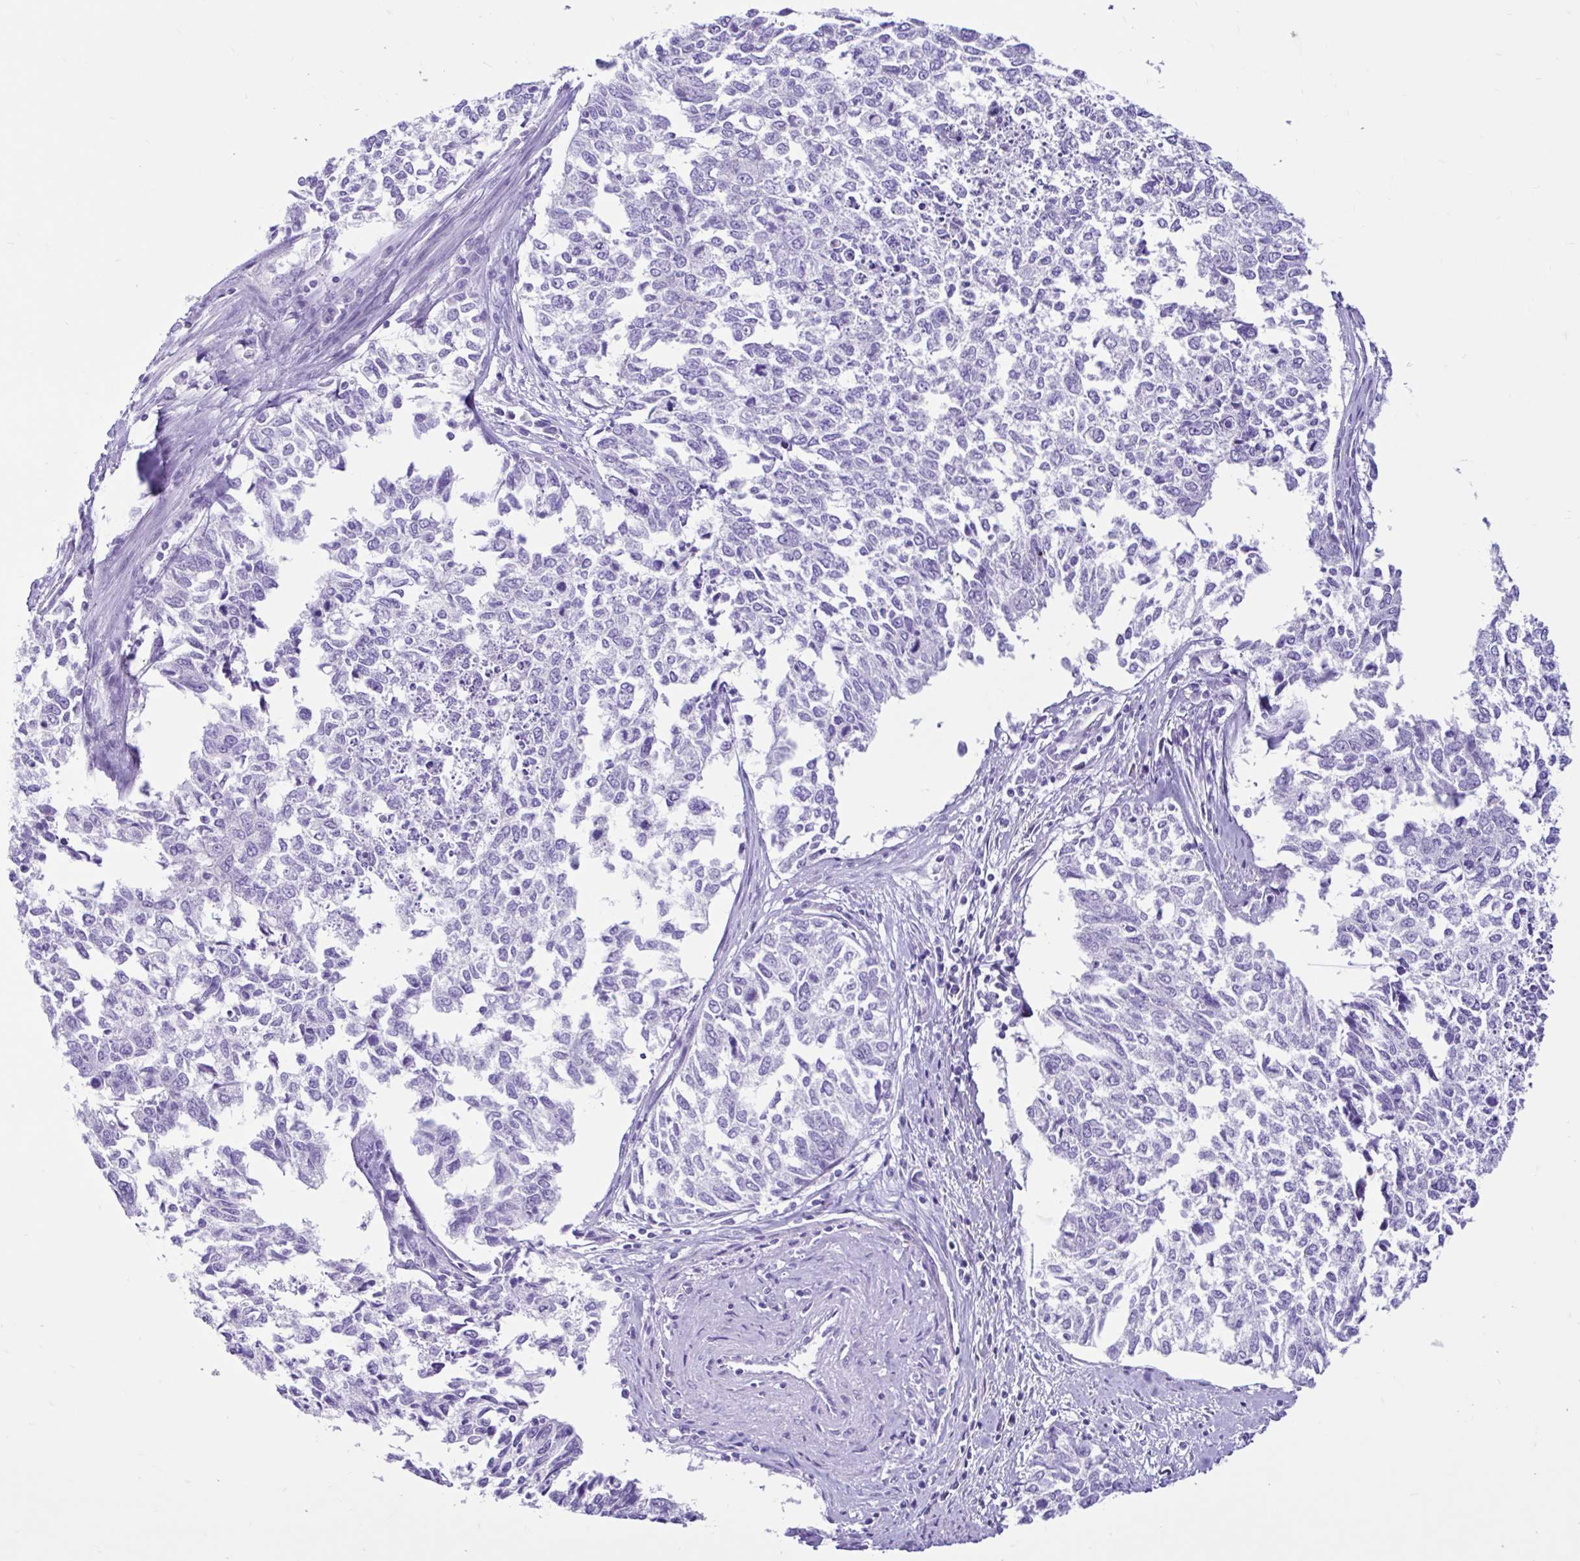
{"staining": {"intensity": "negative", "quantity": "none", "location": "none"}, "tissue": "cervical cancer", "cell_type": "Tumor cells", "image_type": "cancer", "snomed": [{"axis": "morphology", "description": "Adenocarcinoma, NOS"}, {"axis": "topography", "description": "Cervix"}], "caption": "Protein analysis of adenocarcinoma (cervical) exhibits no significant expression in tumor cells.", "gene": "CYP19A1", "patient": {"sex": "female", "age": 63}}